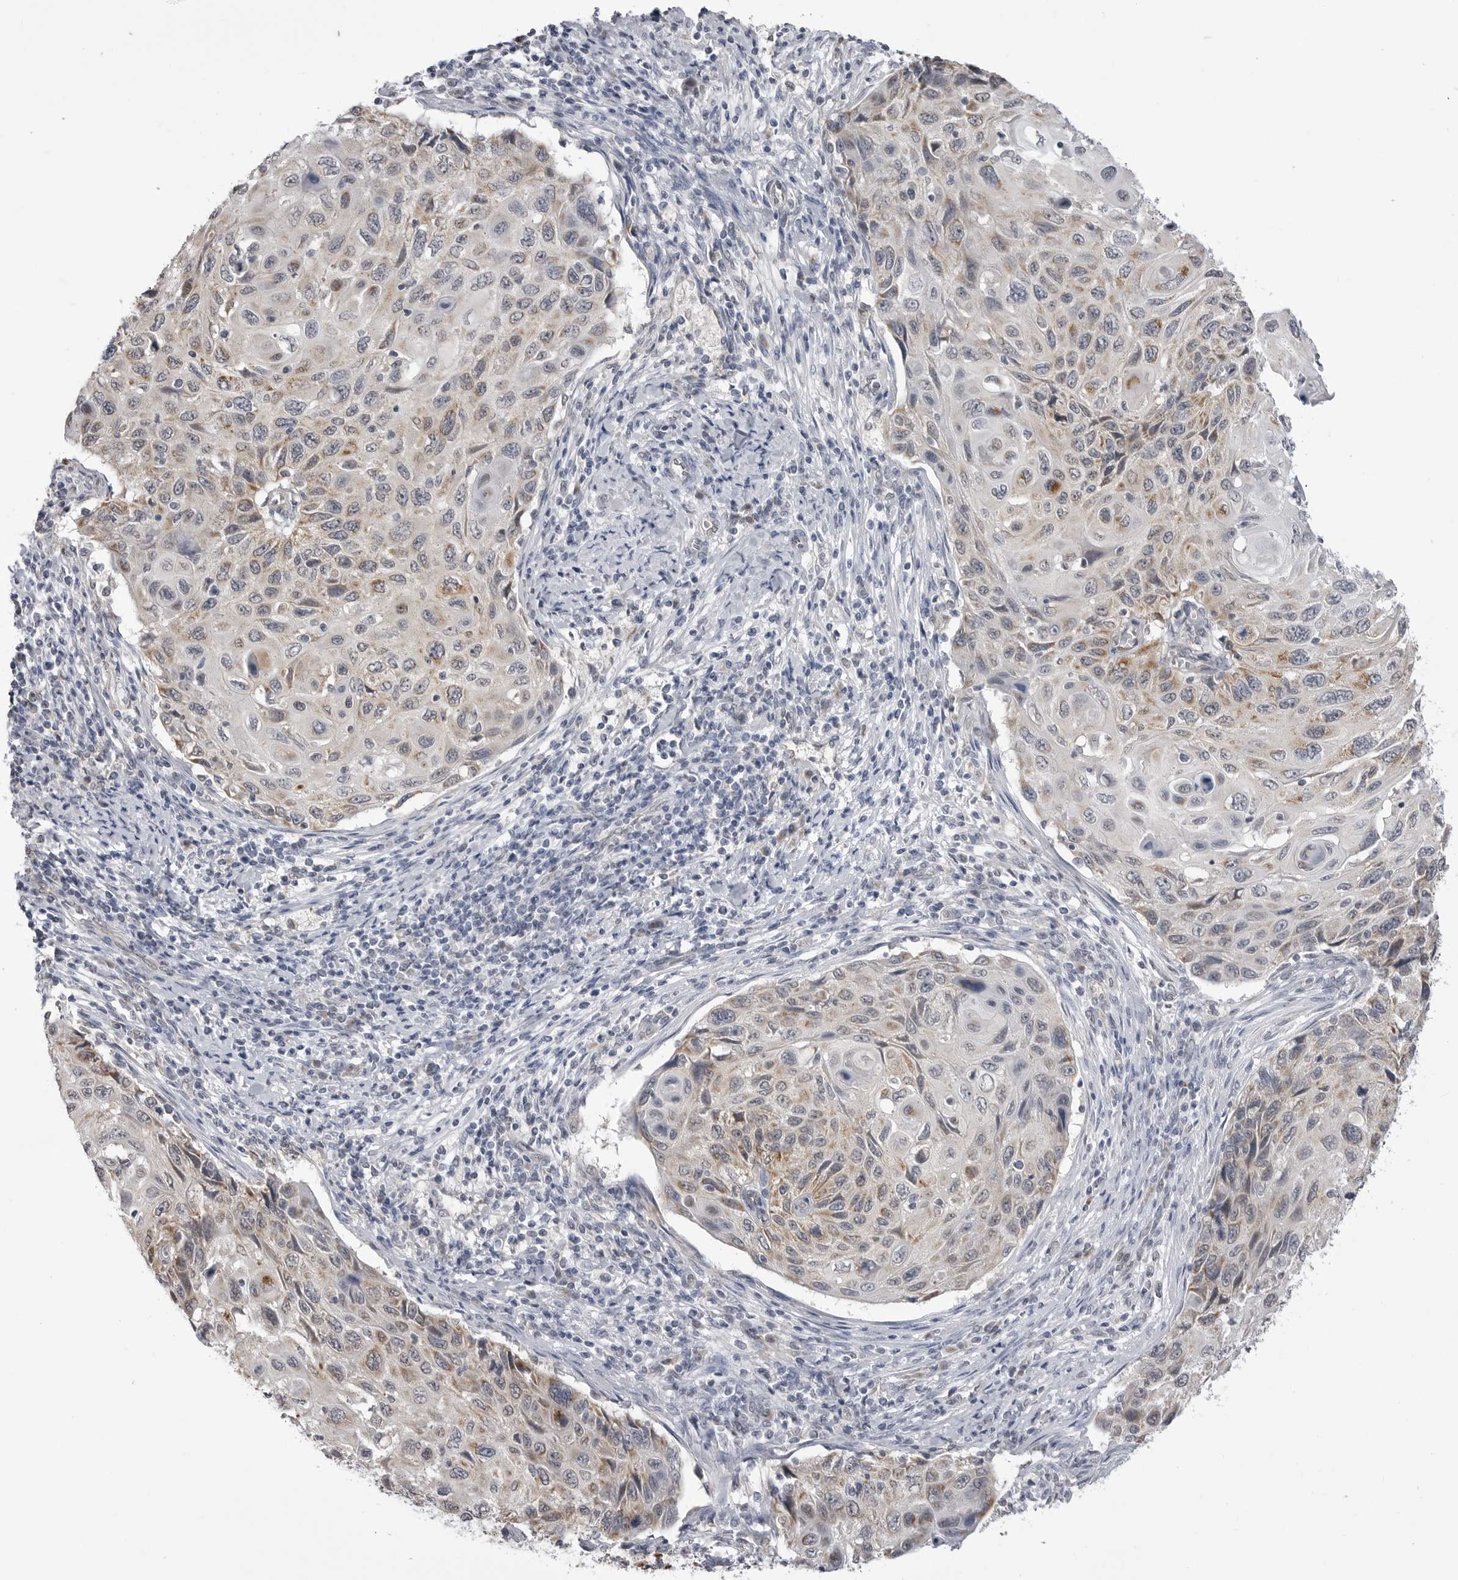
{"staining": {"intensity": "weak", "quantity": "25%-75%", "location": "cytoplasmic/membranous"}, "tissue": "cervical cancer", "cell_type": "Tumor cells", "image_type": "cancer", "snomed": [{"axis": "morphology", "description": "Squamous cell carcinoma, NOS"}, {"axis": "topography", "description": "Cervix"}], "caption": "Cervical squamous cell carcinoma tissue shows weak cytoplasmic/membranous staining in approximately 25%-75% of tumor cells", "gene": "FH", "patient": {"sex": "female", "age": 70}}